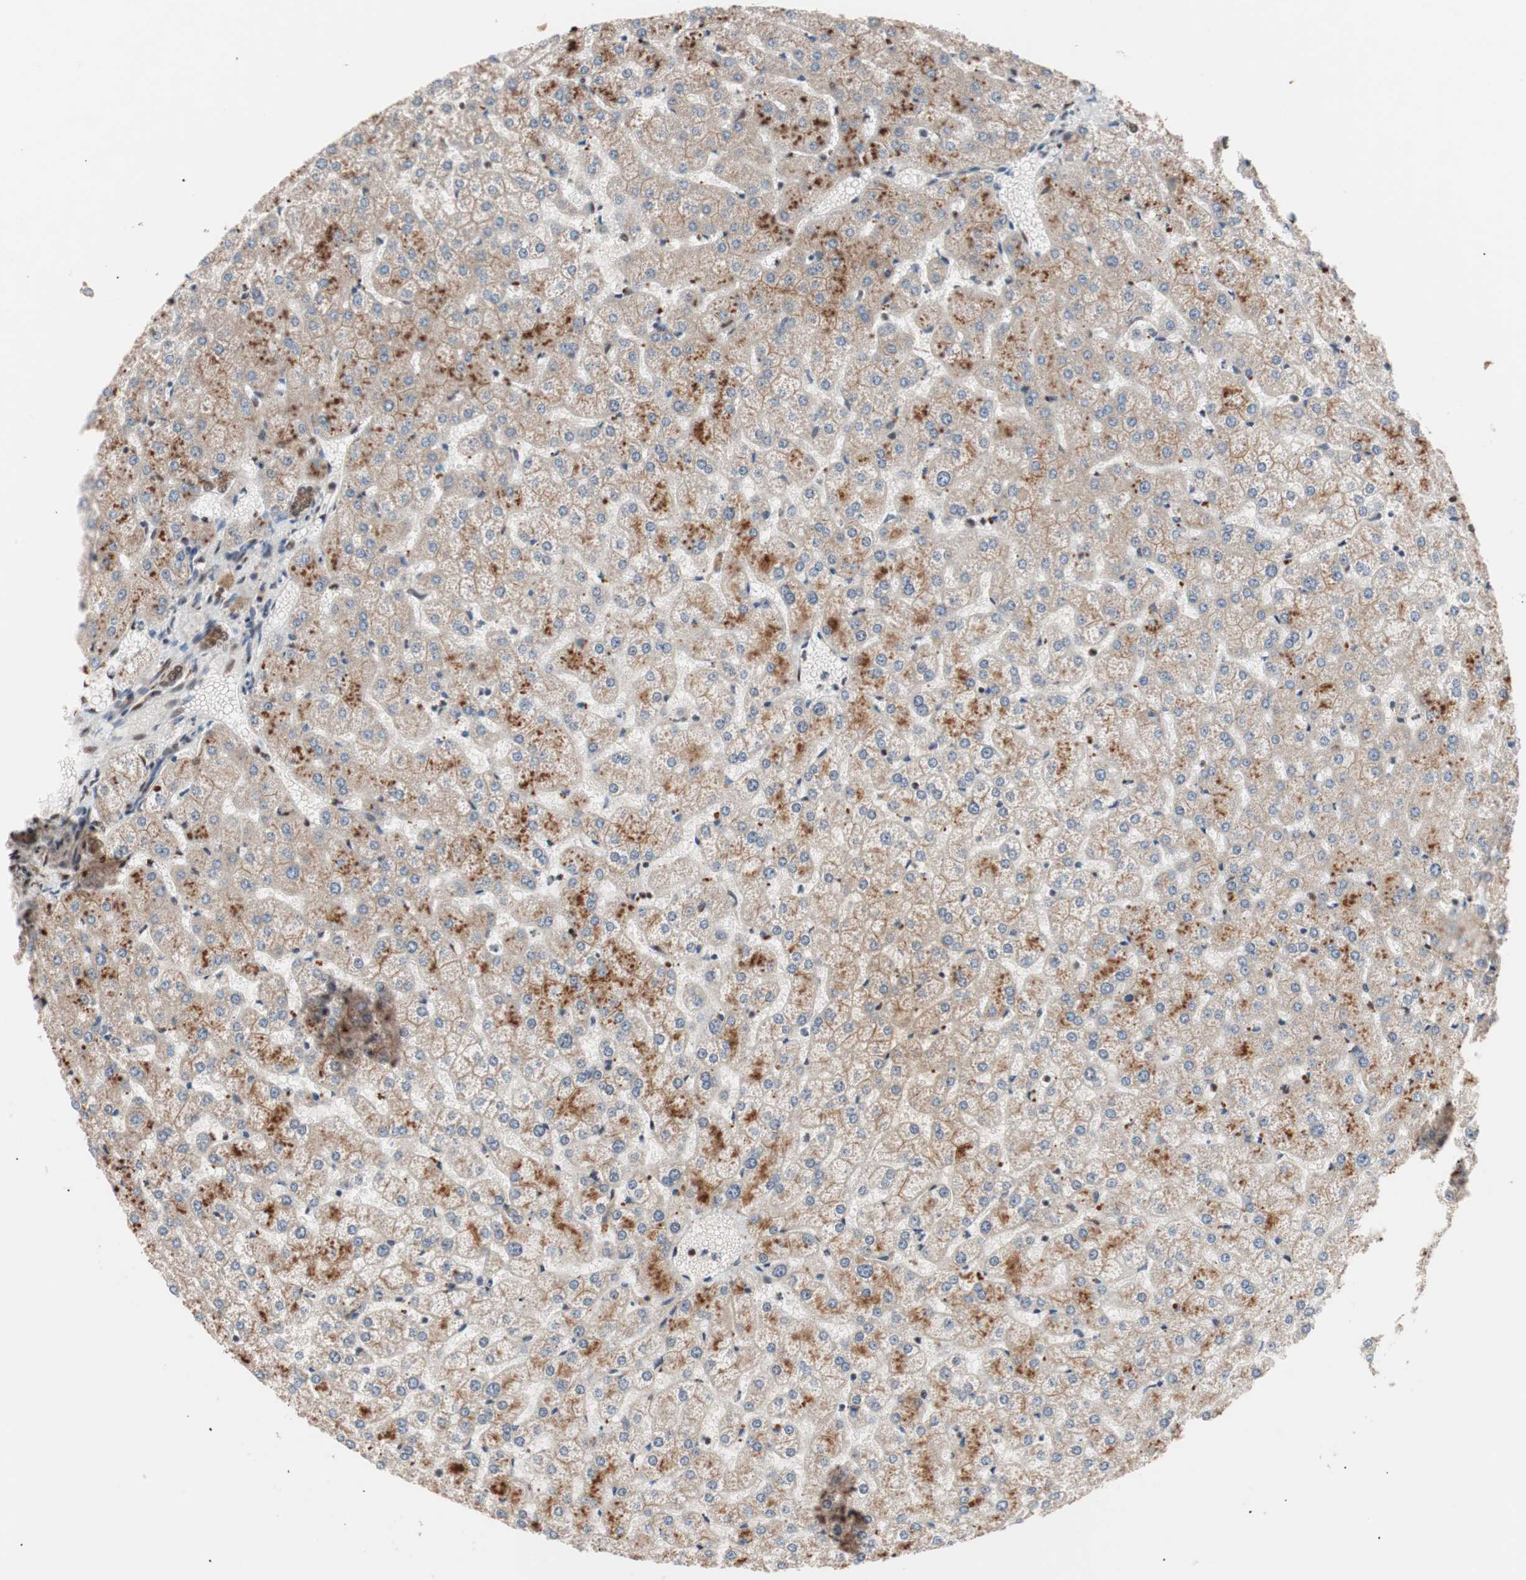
{"staining": {"intensity": "strong", "quantity": ">75%", "location": "nuclear"}, "tissue": "liver", "cell_type": "Cholangiocytes", "image_type": "normal", "snomed": [{"axis": "morphology", "description": "Normal tissue, NOS"}, {"axis": "topography", "description": "Liver"}], "caption": "Strong nuclear staining for a protein is identified in about >75% of cholangiocytes of benign liver using immunohistochemistry (IHC).", "gene": "CHAMP1", "patient": {"sex": "female", "age": 32}}